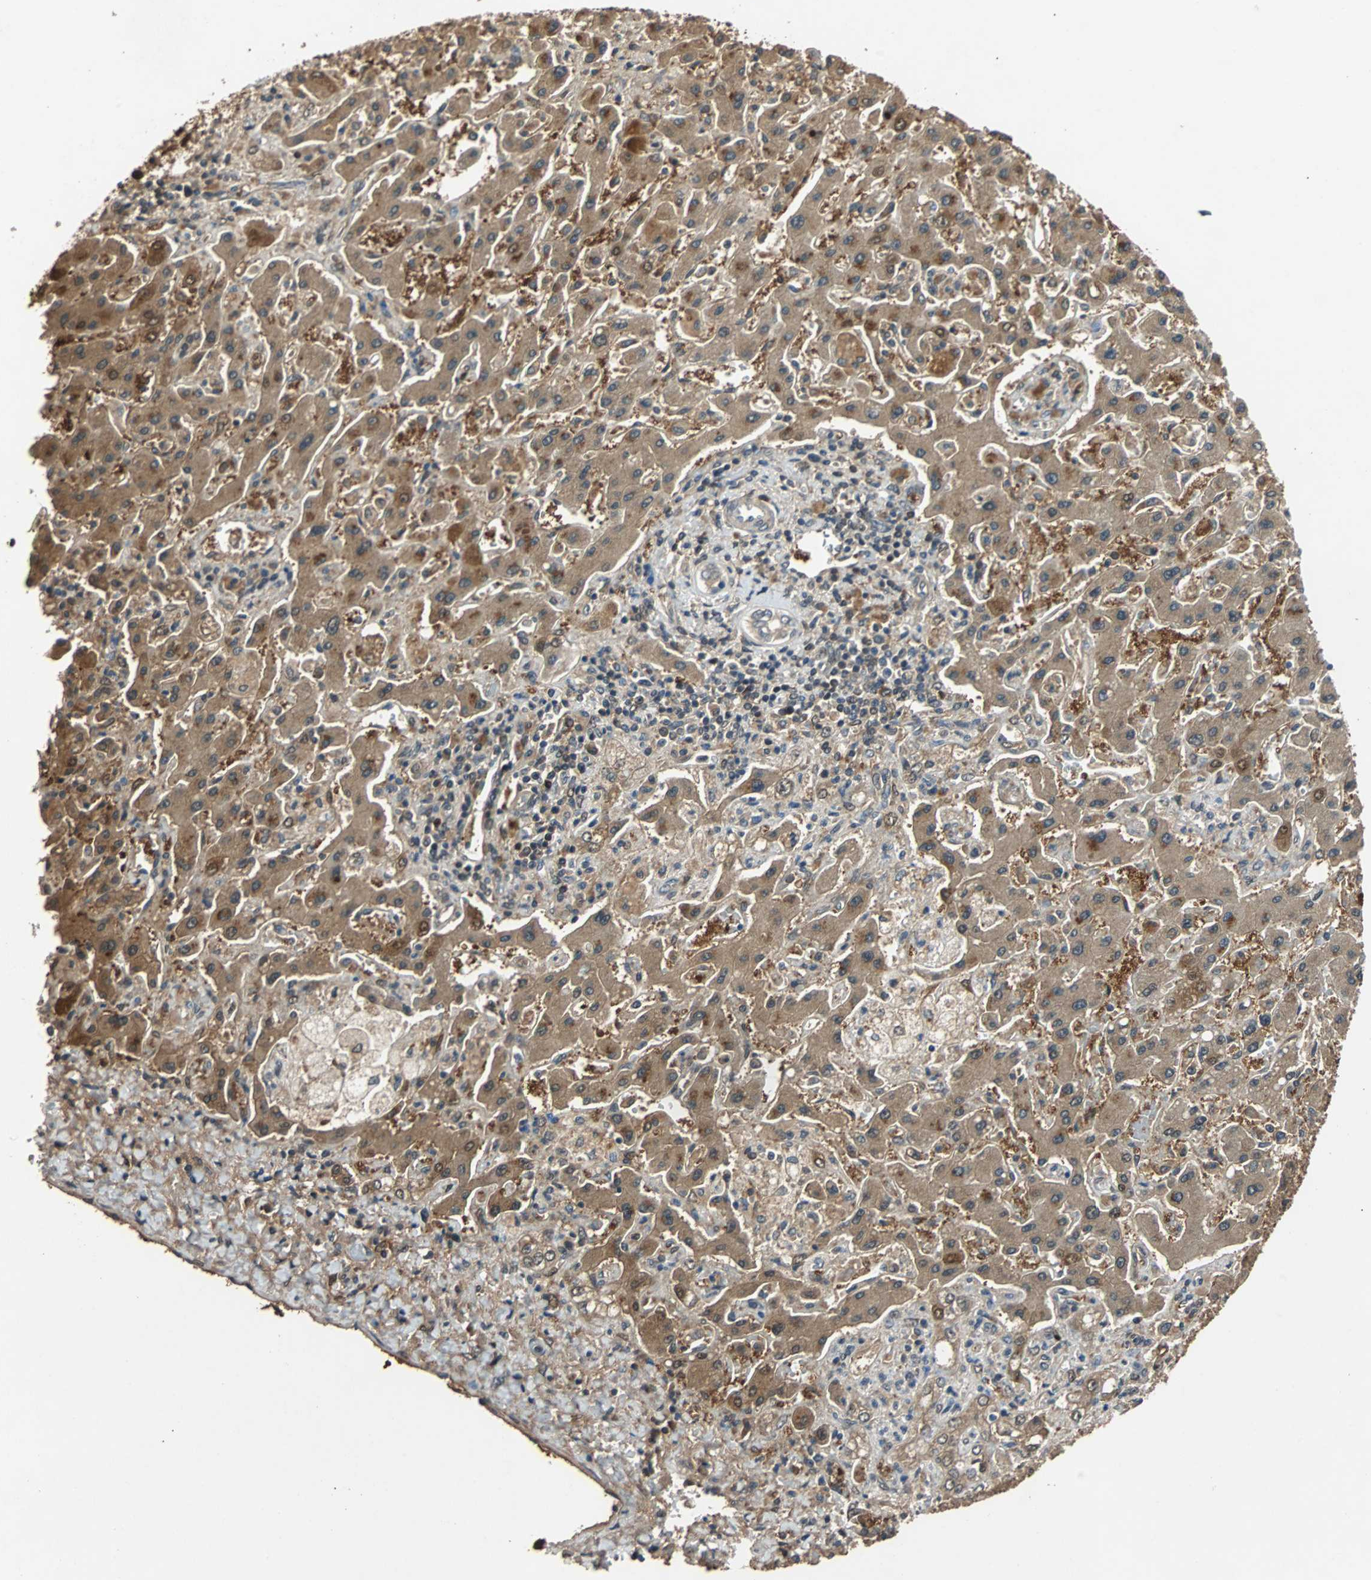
{"staining": {"intensity": "moderate", "quantity": ">75%", "location": "cytoplasmic/membranous"}, "tissue": "liver cancer", "cell_type": "Tumor cells", "image_type": "cancer", "snomed": [{"axis": "morphology", "description": "Cholangiocarcinoma"}, {"axis": "topography", "description": "Liver"}], "caption": "Moderate cytoplasmic/membranous protein positivity is seen in about >75% of tumor cells in cholangiocarcinoma (liver).", "gene": "PRDX6", "patient": {"sex": "male", "age": 50}}